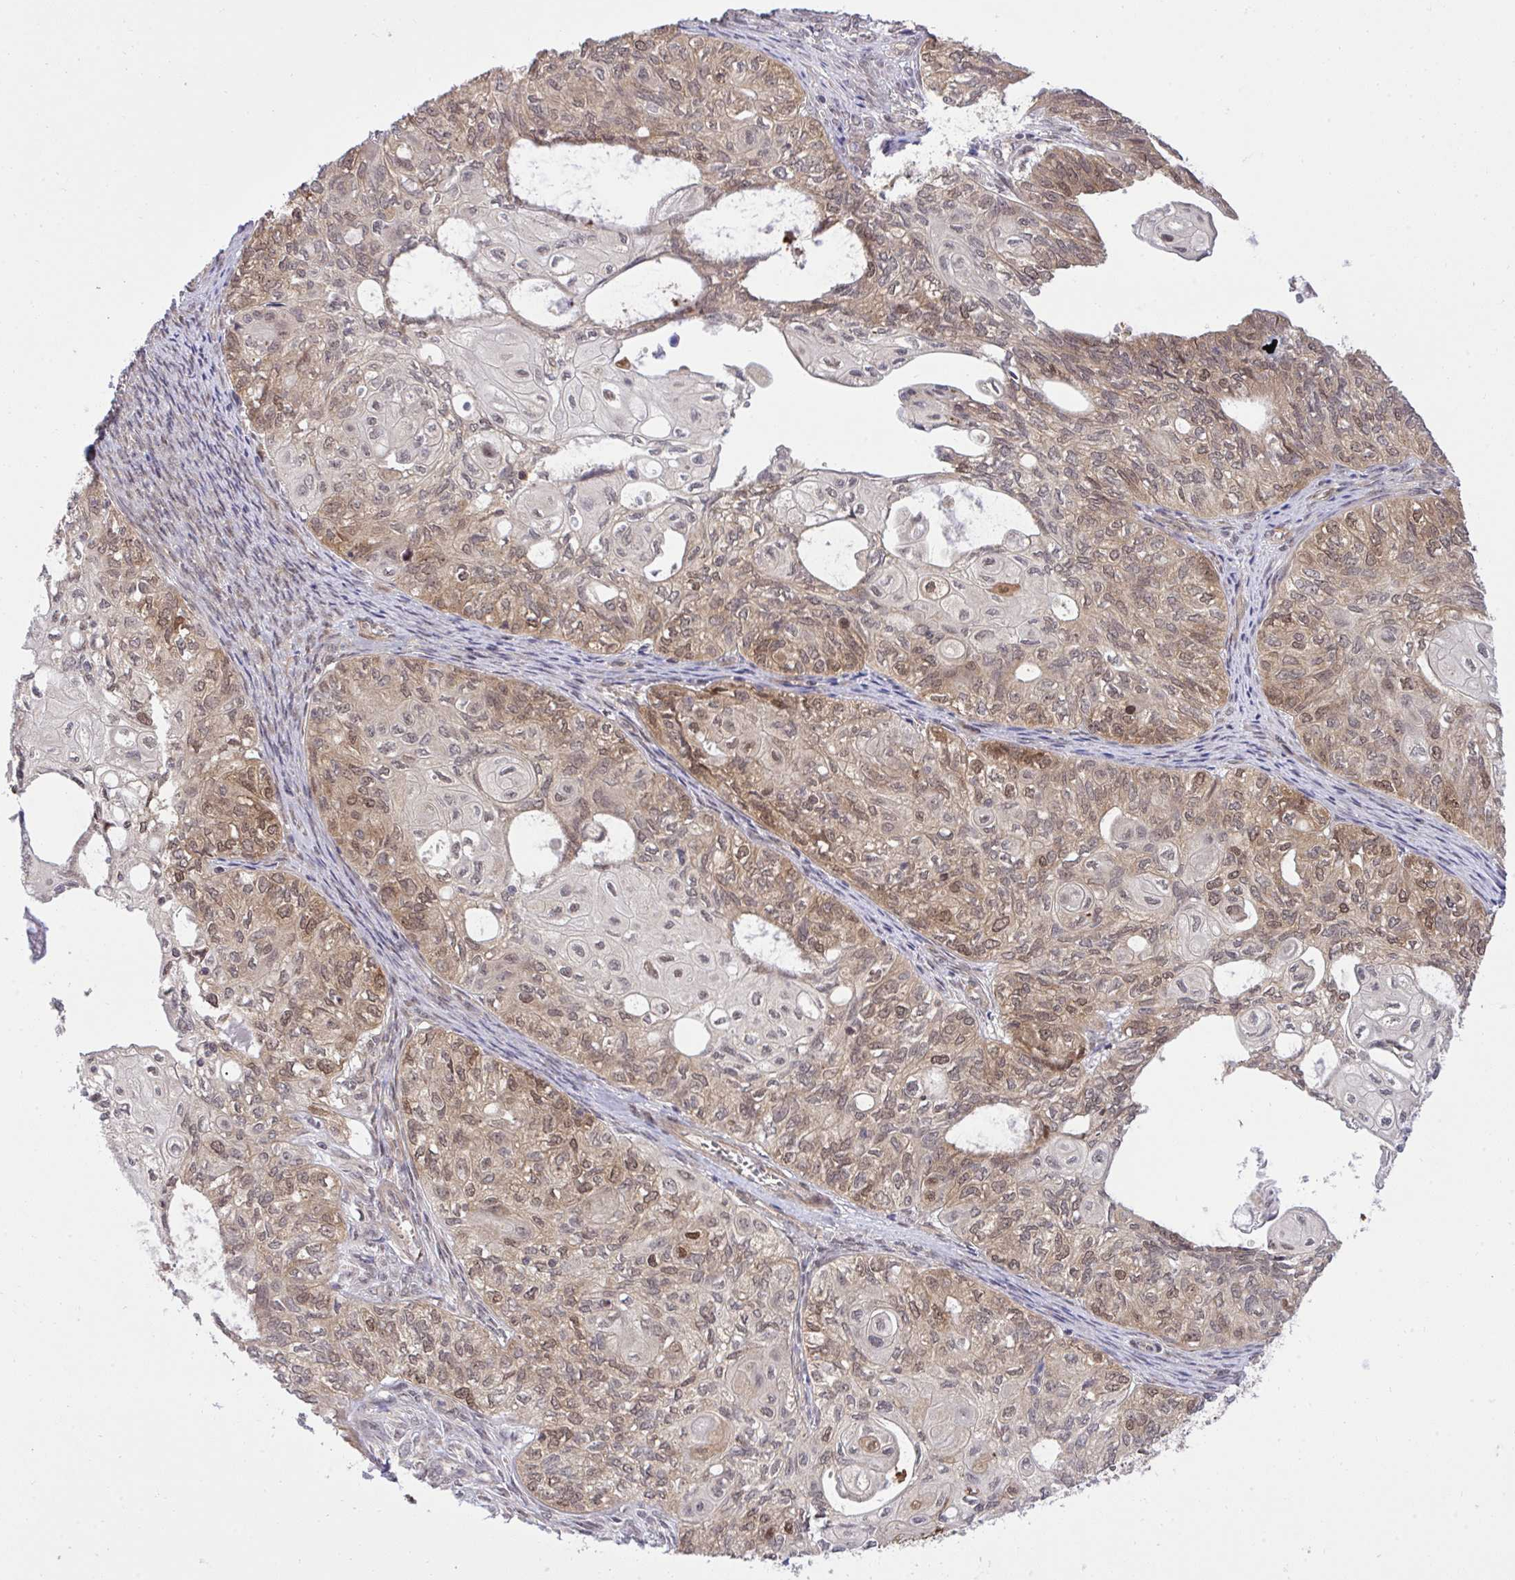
{"staining": {"intensity": "moderate", "quantity": "25%-75%", "location": "cytoplasmic/membranous"}, "tissue": "ovarian cancer", "cell_type": "Tumor cells", "image_type": "cancer", "snomed": [{"axis": "morphology", "description": "Carcinoma, endometroid"}, {"axis": "topography", "description": "Ovary"}], "caption": "IHC of ovarian cancer (endometroid carcinoma) shows medium levels of moderate cytoplasmic/membranous expression in about 25%-75% of tumor cells.", "gene": "ERI1", "patient": {"sex": "female", "age": 64}}